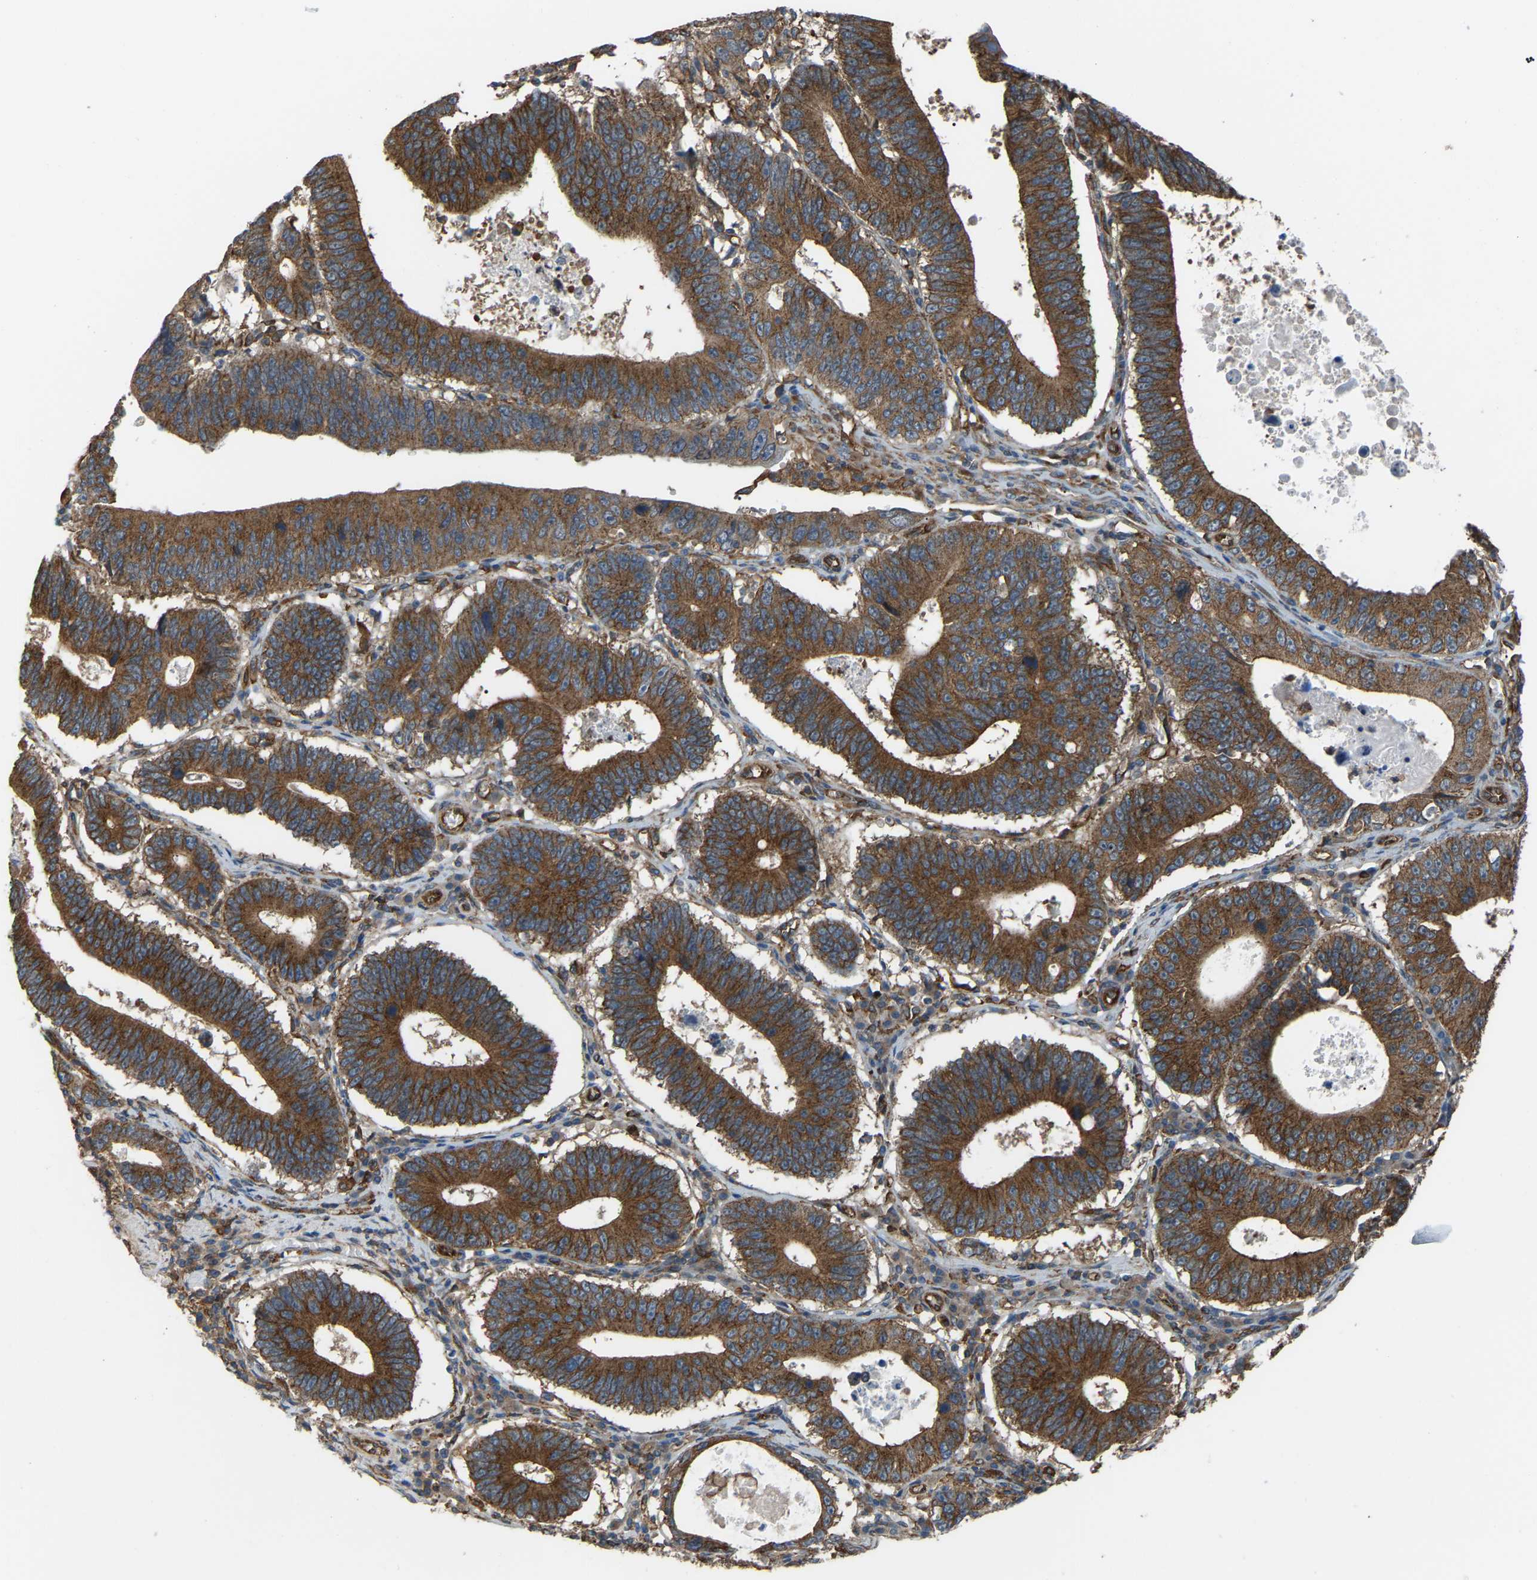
{"staining": {"intensity": "strong", "quantity": ">75%", "location": "cytoplasmic/membranous"}, "tissue": "stomach cancer", "cell_type": "Tumor cells", "image_type": "cancer", "snomed": [{"axis": "morphology", "description": "Adenocarcinoma, NOS"}, {"axis": "topography", "description": "Stomach"}], "caption": "Immunohistochemistry of human adenocarcinoma (stomach) displays high levels of strong cytoplasmic/membranous positivity in about >75% of tumor cells. The staining is performed using DAB (3,3'-diaminobenzidine) brown chromogen to label protein expression. The nuclei are counter-stained blue using hematoxylin.", "gene": "PICALM", "patient": {"sex": "male", "age": 59}}